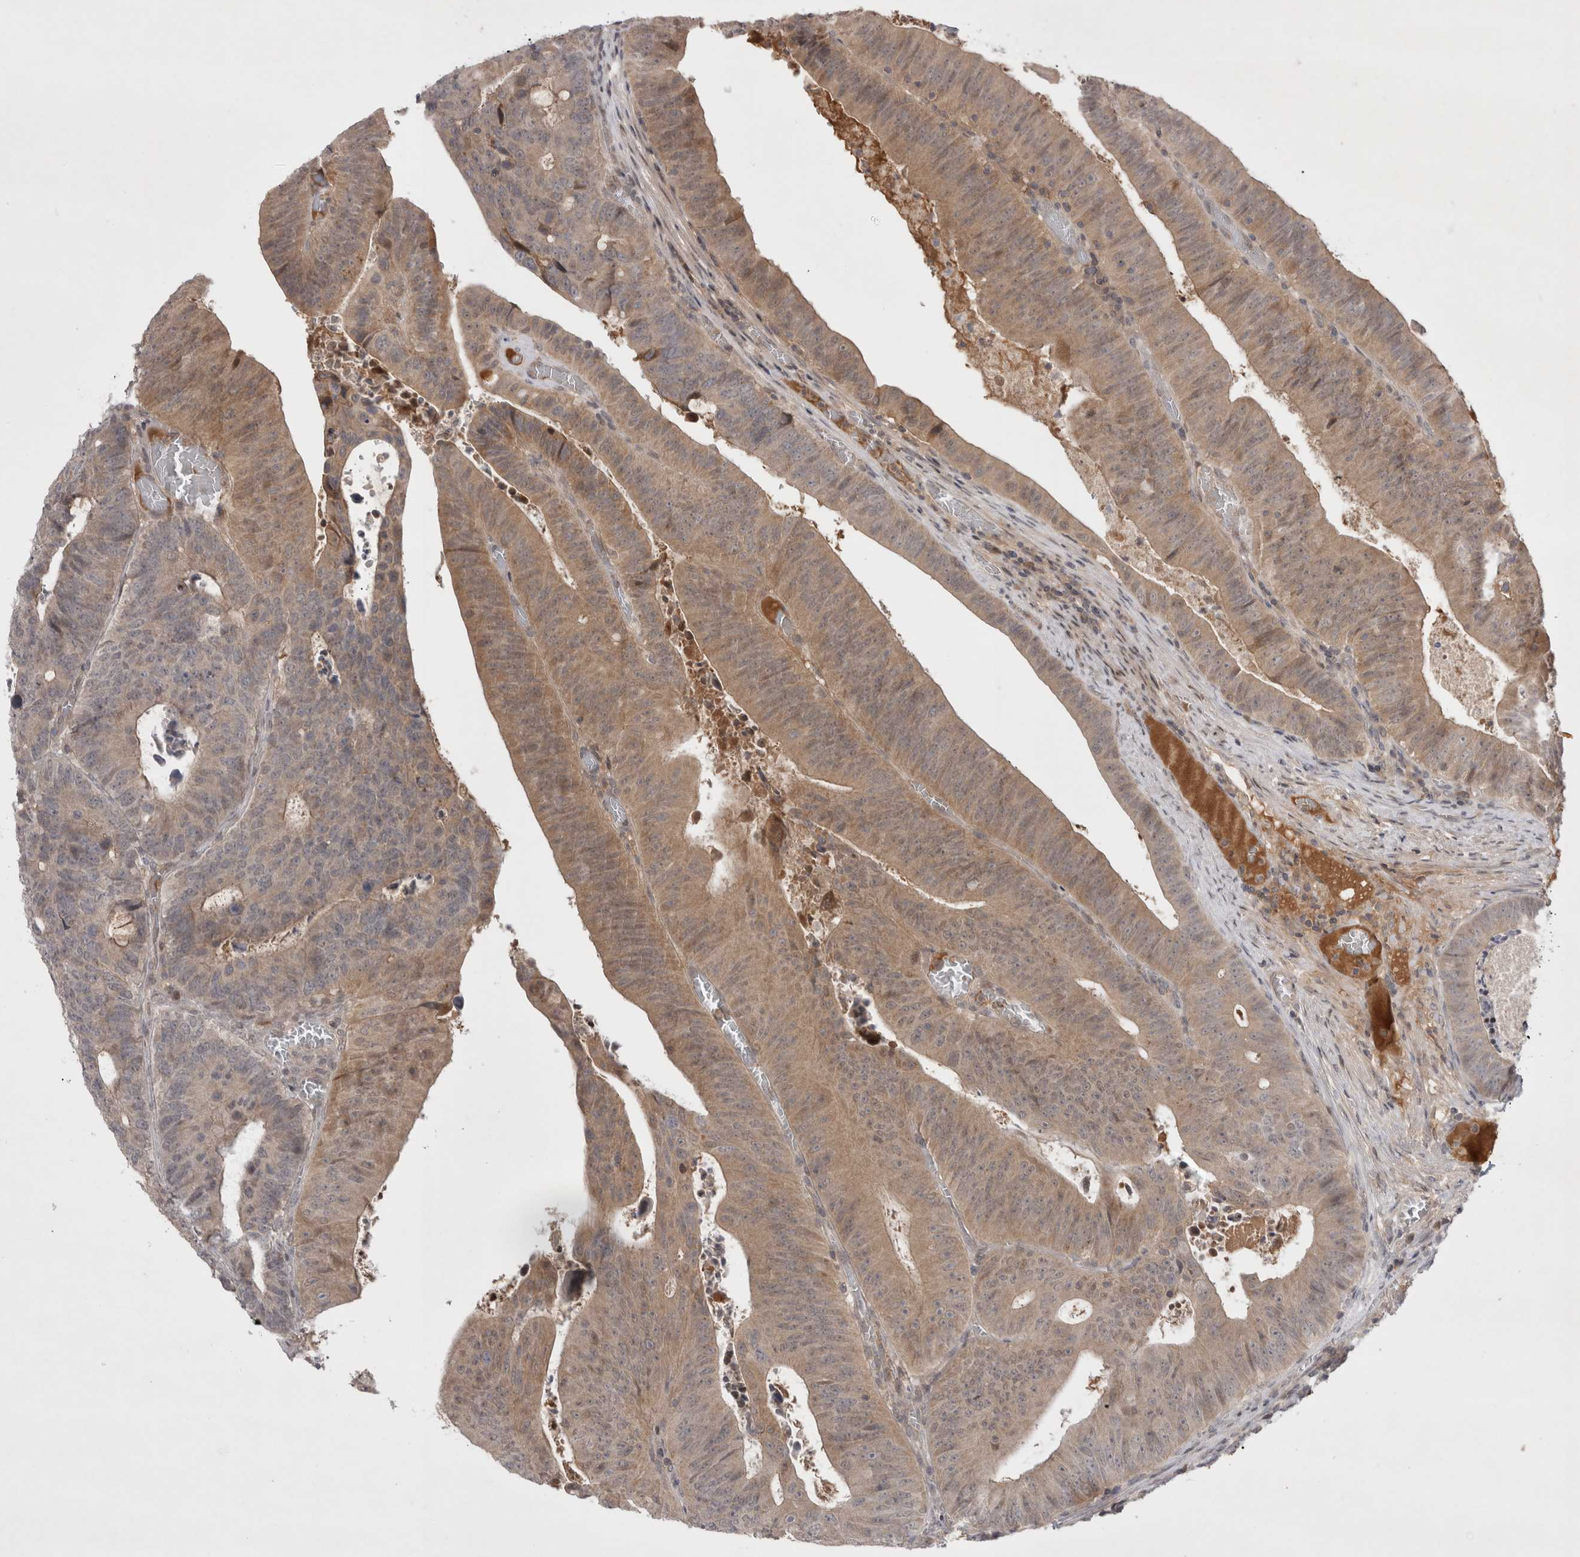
{"staining": {"intensity": "weak", "quantity": ">75%", "location": "cytoplasmic/membranous"}, "tissue": "colorectal cancer", "cell_type": "Tumor cells", "image_type": "cancer", "snomed": [{"axis": "morphology", "description": "Adenocarcinoma, NOS"}, {"axis": "topography", "description": "Colon"}], "caption": "DAB immunohistochemical staining of human colorectal cancer exhibits weak cytoplasmic/membranous protein positivity in approximately >75% of tumor cells.", "gene": "PLEKHM1", "patient": {"sex": "male", "age": 87}}